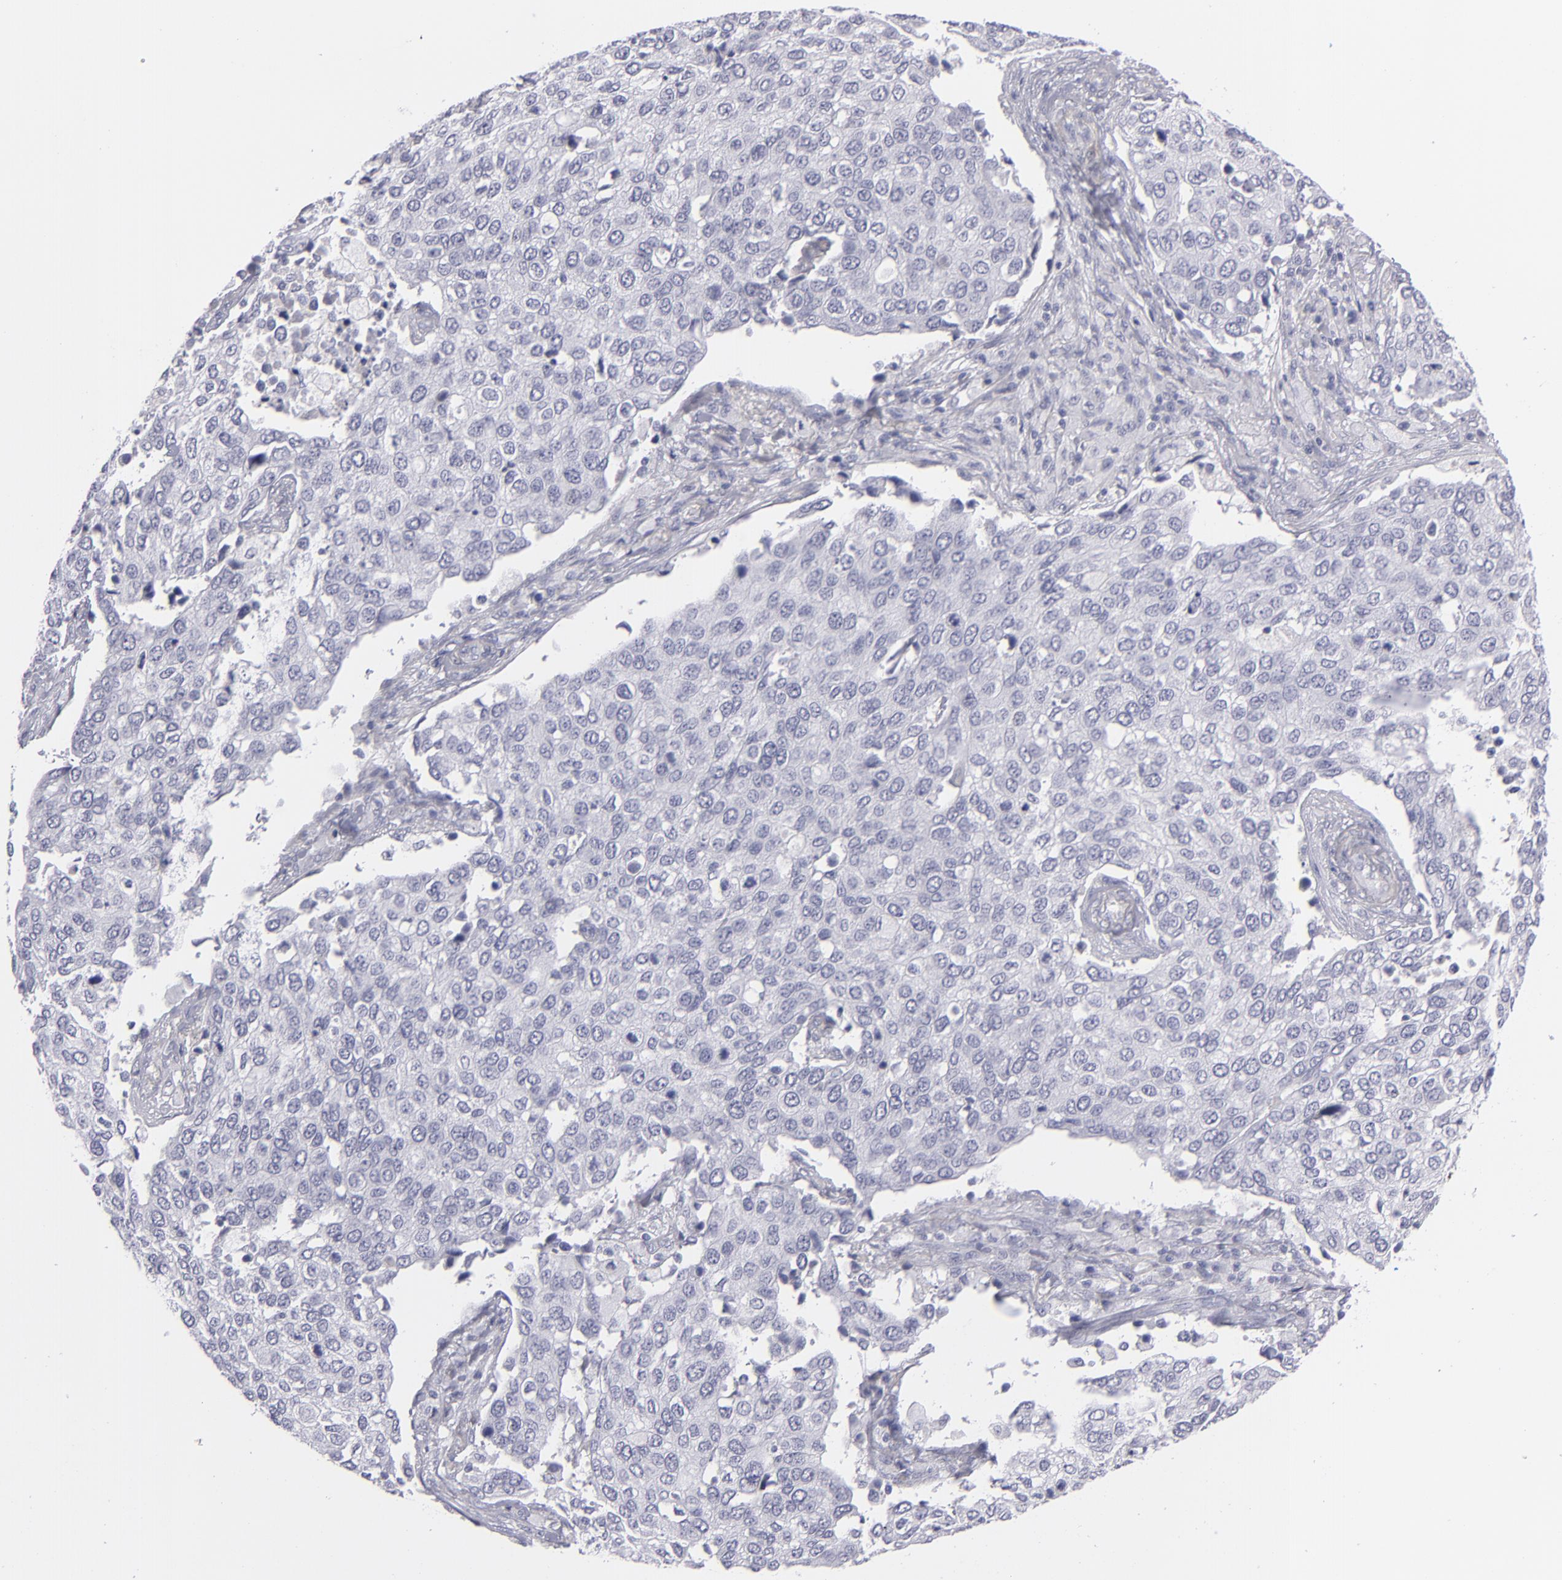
{"staining": {"intensity": "negative", "quantity": "none", "location": "none"}, "tissue": "cervical cancer", "cell_type": "Tumor cells", "image_type": "cancer", "snomed": [{"axis": "morphology", "description": "Squamous cell carcinoma, NOS"}, {"axis": "topography", "description": "Cervix"}], "caption": "The IHC micrograph has no significant positivity in tumor cells of cervical squamous cell carcinoma tissue. Nuclei are stained in blue.", "gene": "MYH11", "patient": {"sex": "female", "age": 54}}